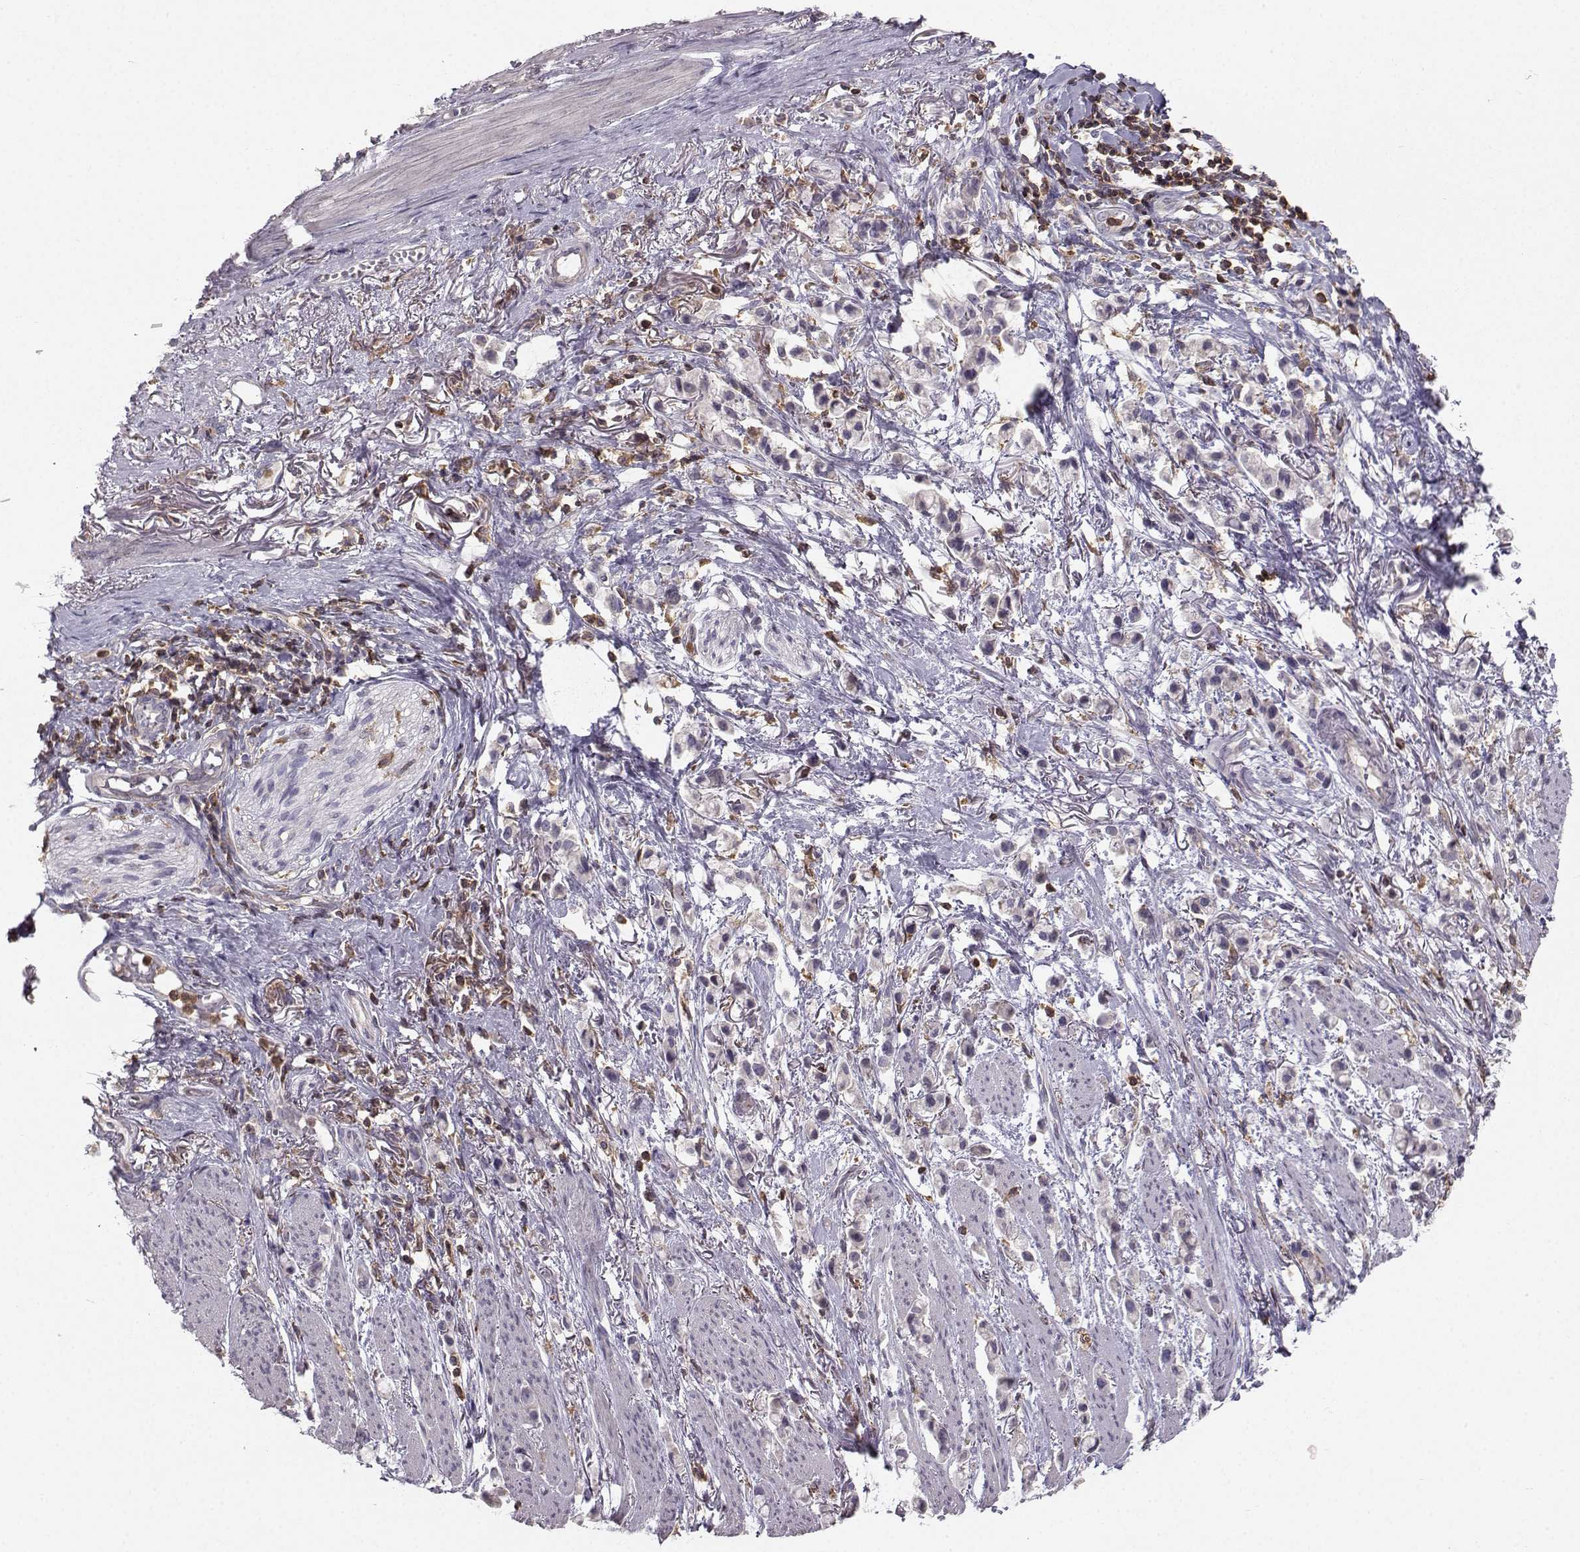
{"staining": {"intensity": "negative", "quantity": "none", "location": "none"}, "tissue": "stomach cancer", "cell_type": "Tumor cells", "image_type": "cancer", "snomed": [{"axis": "morphology", "description": "Adenocarcinoma, NOS"}, {"axis": "topography", "description": "Stomach"}], "caption": "Tumor cells are negative for protein expression in human adenocarcinoma (stomach).", "gene": "ZBTB32", "patient": {"sex": "female", "age": 81}}